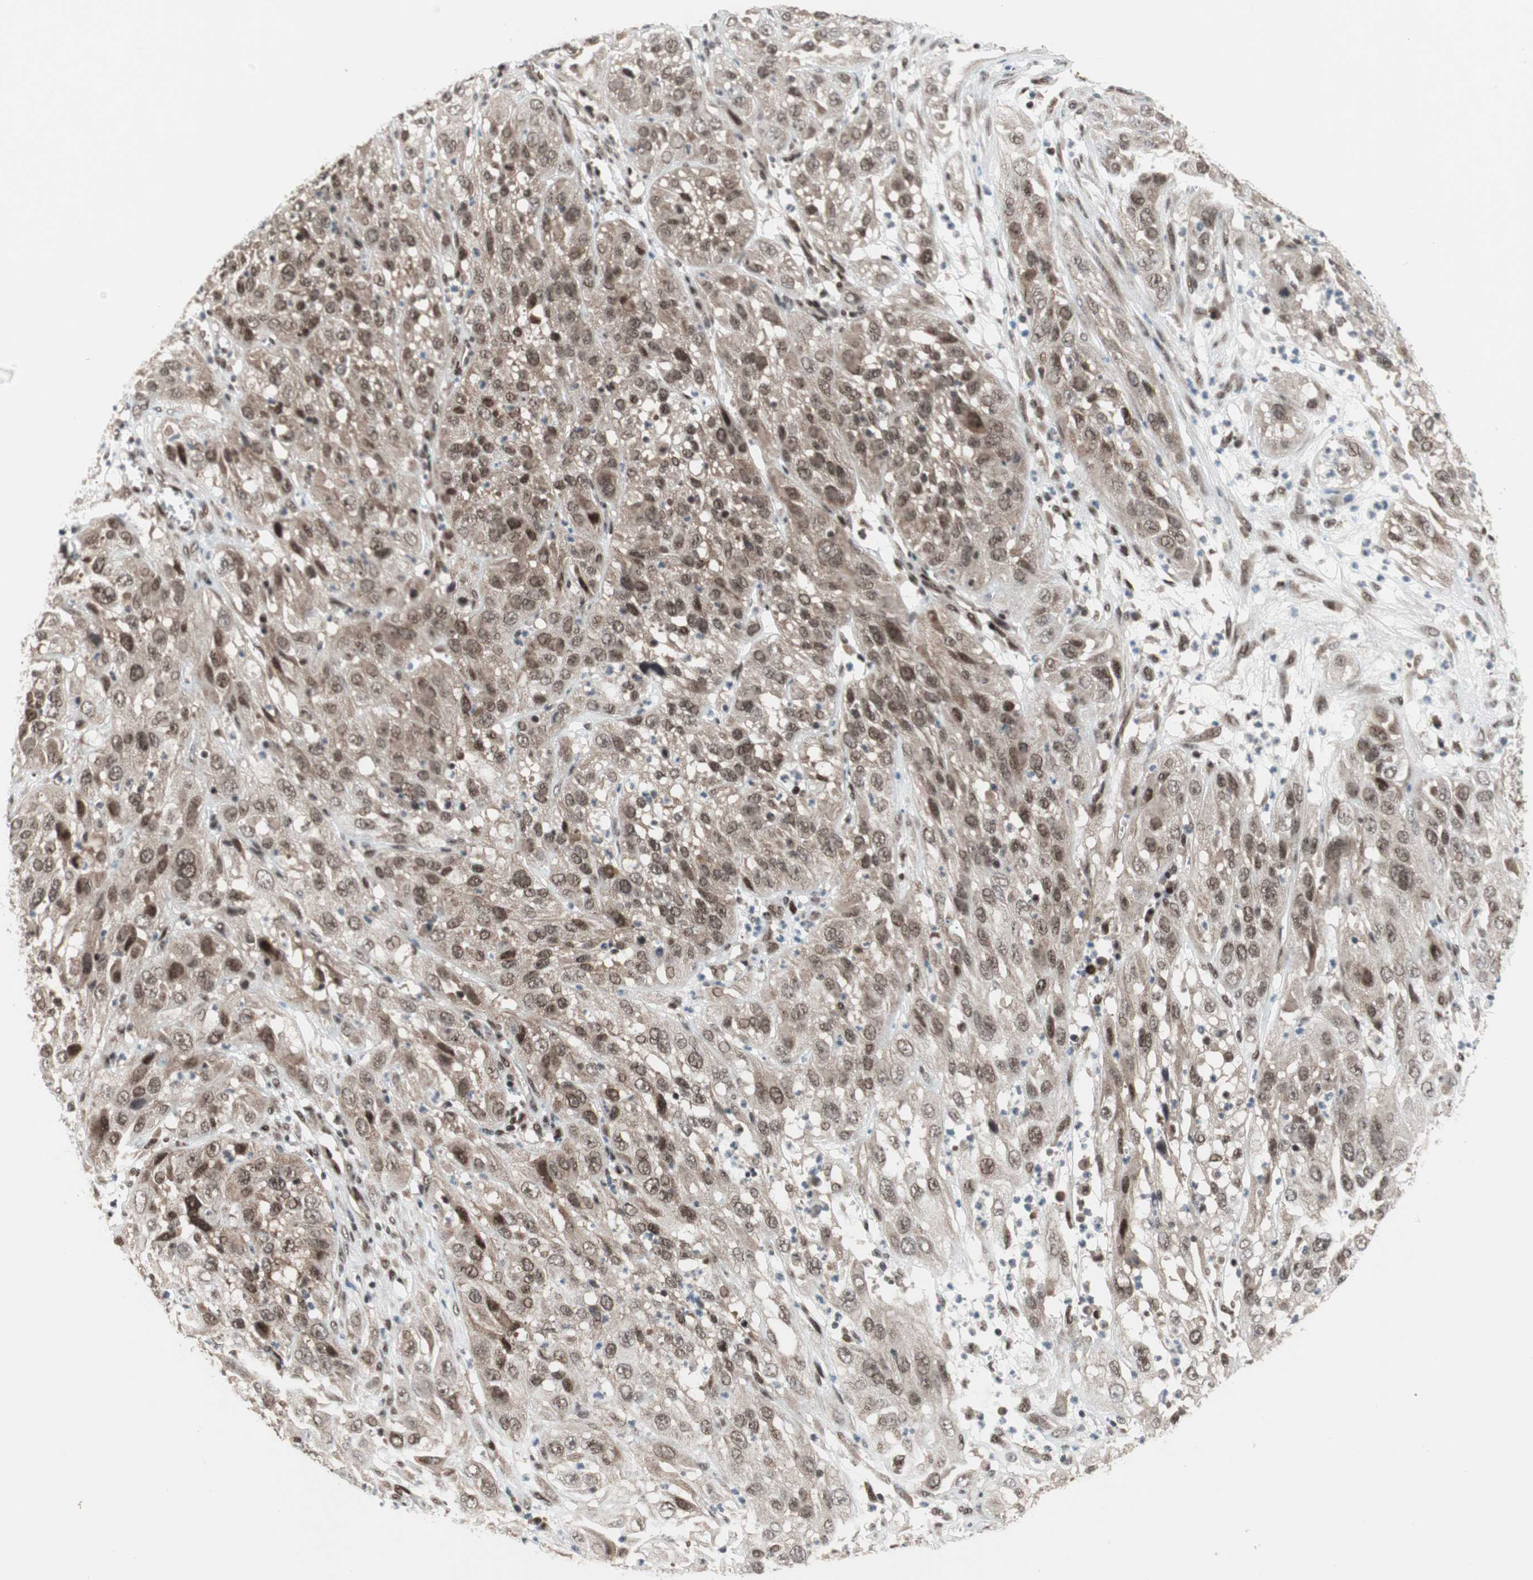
{"staining": {"intensity": "moderate", "quantity": ">75%", "location": "nuclear"}, "tissue": "cervical cancer", "cell_type": "Tumor cells", "image_type": "cancer", "snomed": [{"axis": "morphology", "description": "Squamous cell carcinoma, NOS"}, {"axis": "topography", "description": "Cervix"}], "caption": "IHC histopathology image of neoplastic tissue: cervical squamous cell carcinoma stained using immunohistochemistry reveals medium levels of moderate protein expression localized specifically in the nuclear of tumor cells, appearing as a nuclear brown color.", "gene": "TCF12", "patient": {"sex": "female", "age": 32}}